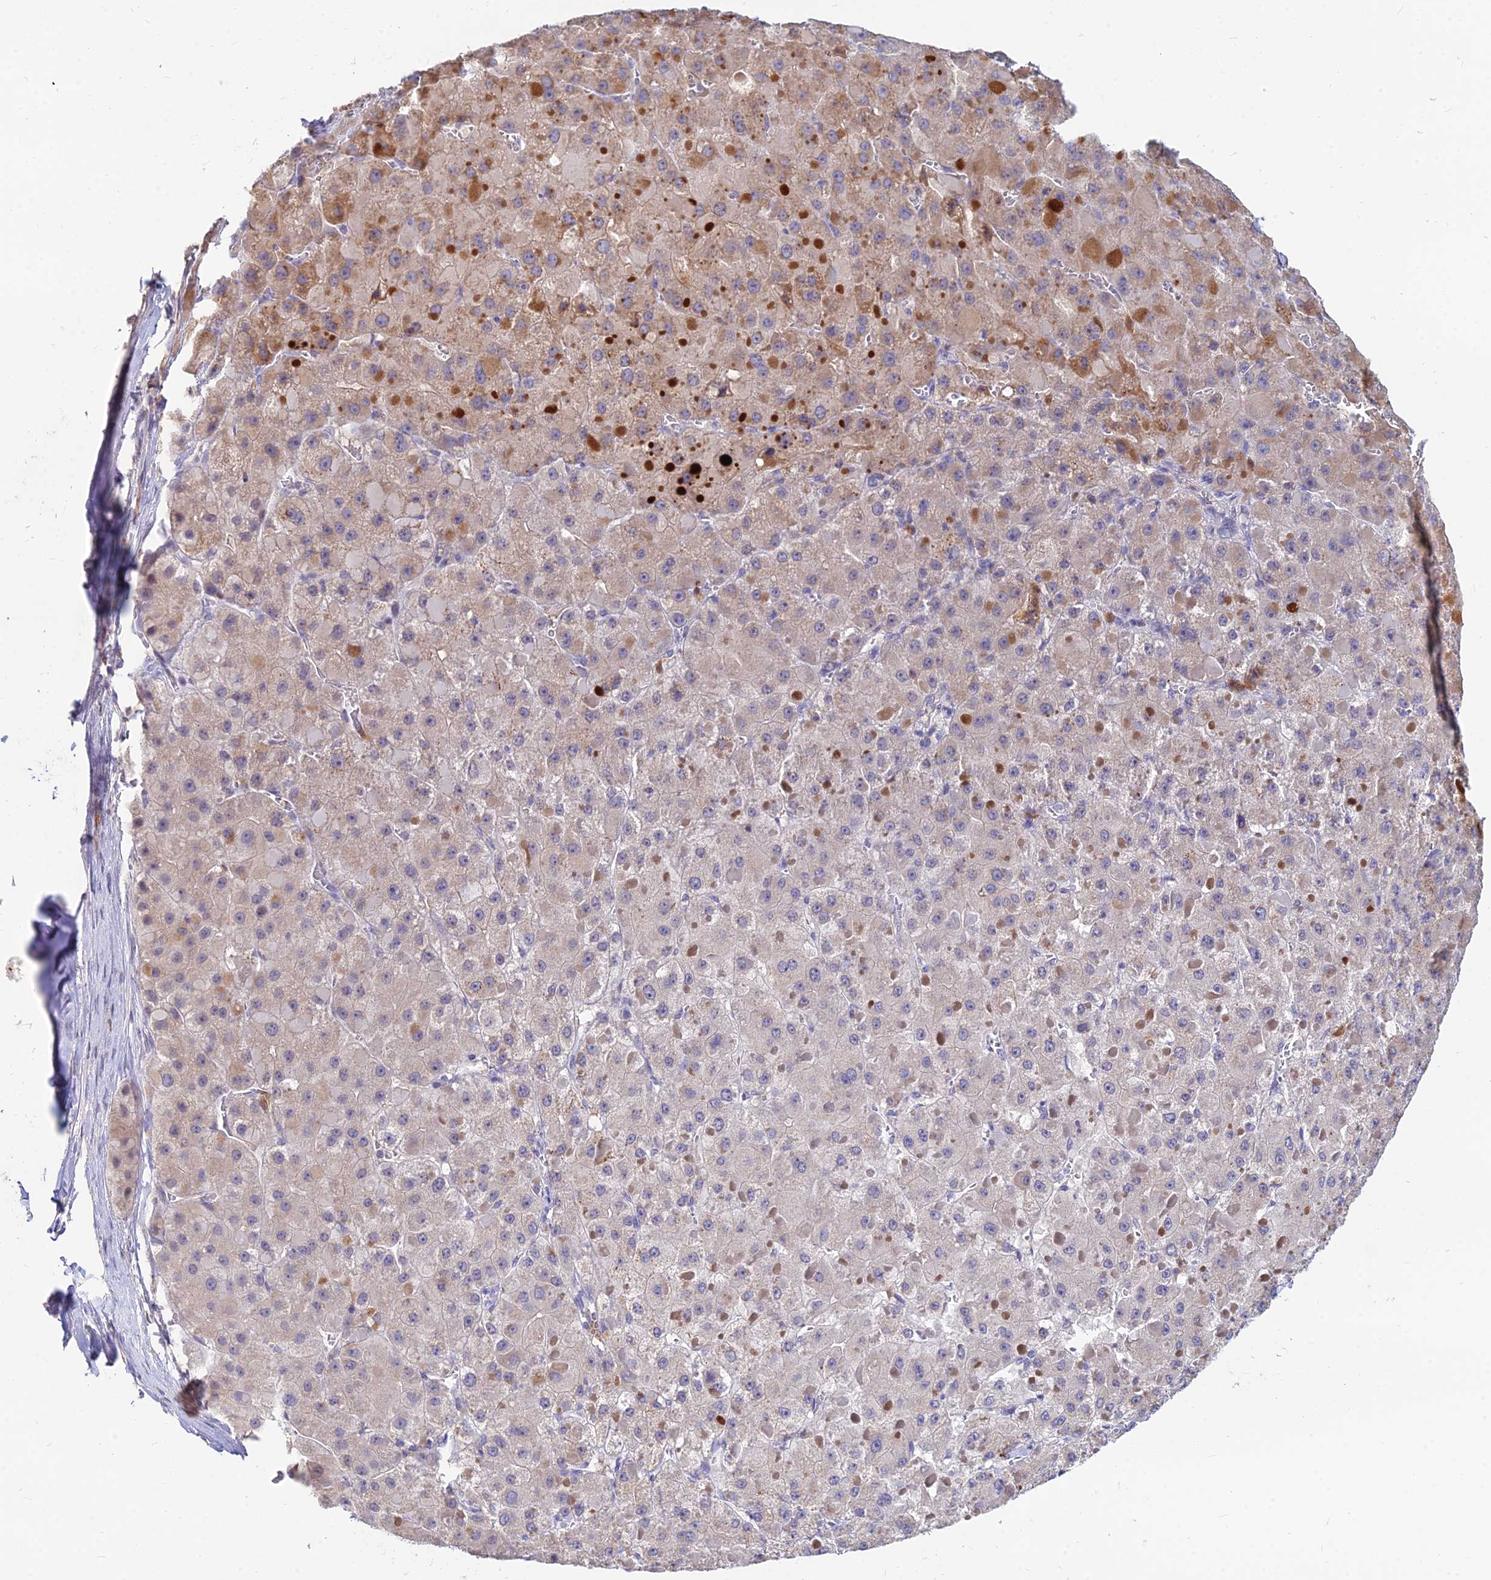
{"staining": {"intensity": "moderate", "quantity": "25%-75%", "location": "cytoplasmic/membranous"}, "tissue": "liver cancer", "cell_type": "Tumor cells", "image_type": "cancer", "snomed": [{"axis": "morphology", "description": "Carcinoma, Hepatocellular, NOS"}, {"axis": "topography", "description": "Liver"}], "caption": "Tumor cells show moderate cytoplasmic/membranous staining in approximately 25%-75% of cells in liver cancer.", "gene": "GOLGA6D", "patient": {"sex": "female", "age": 73}}